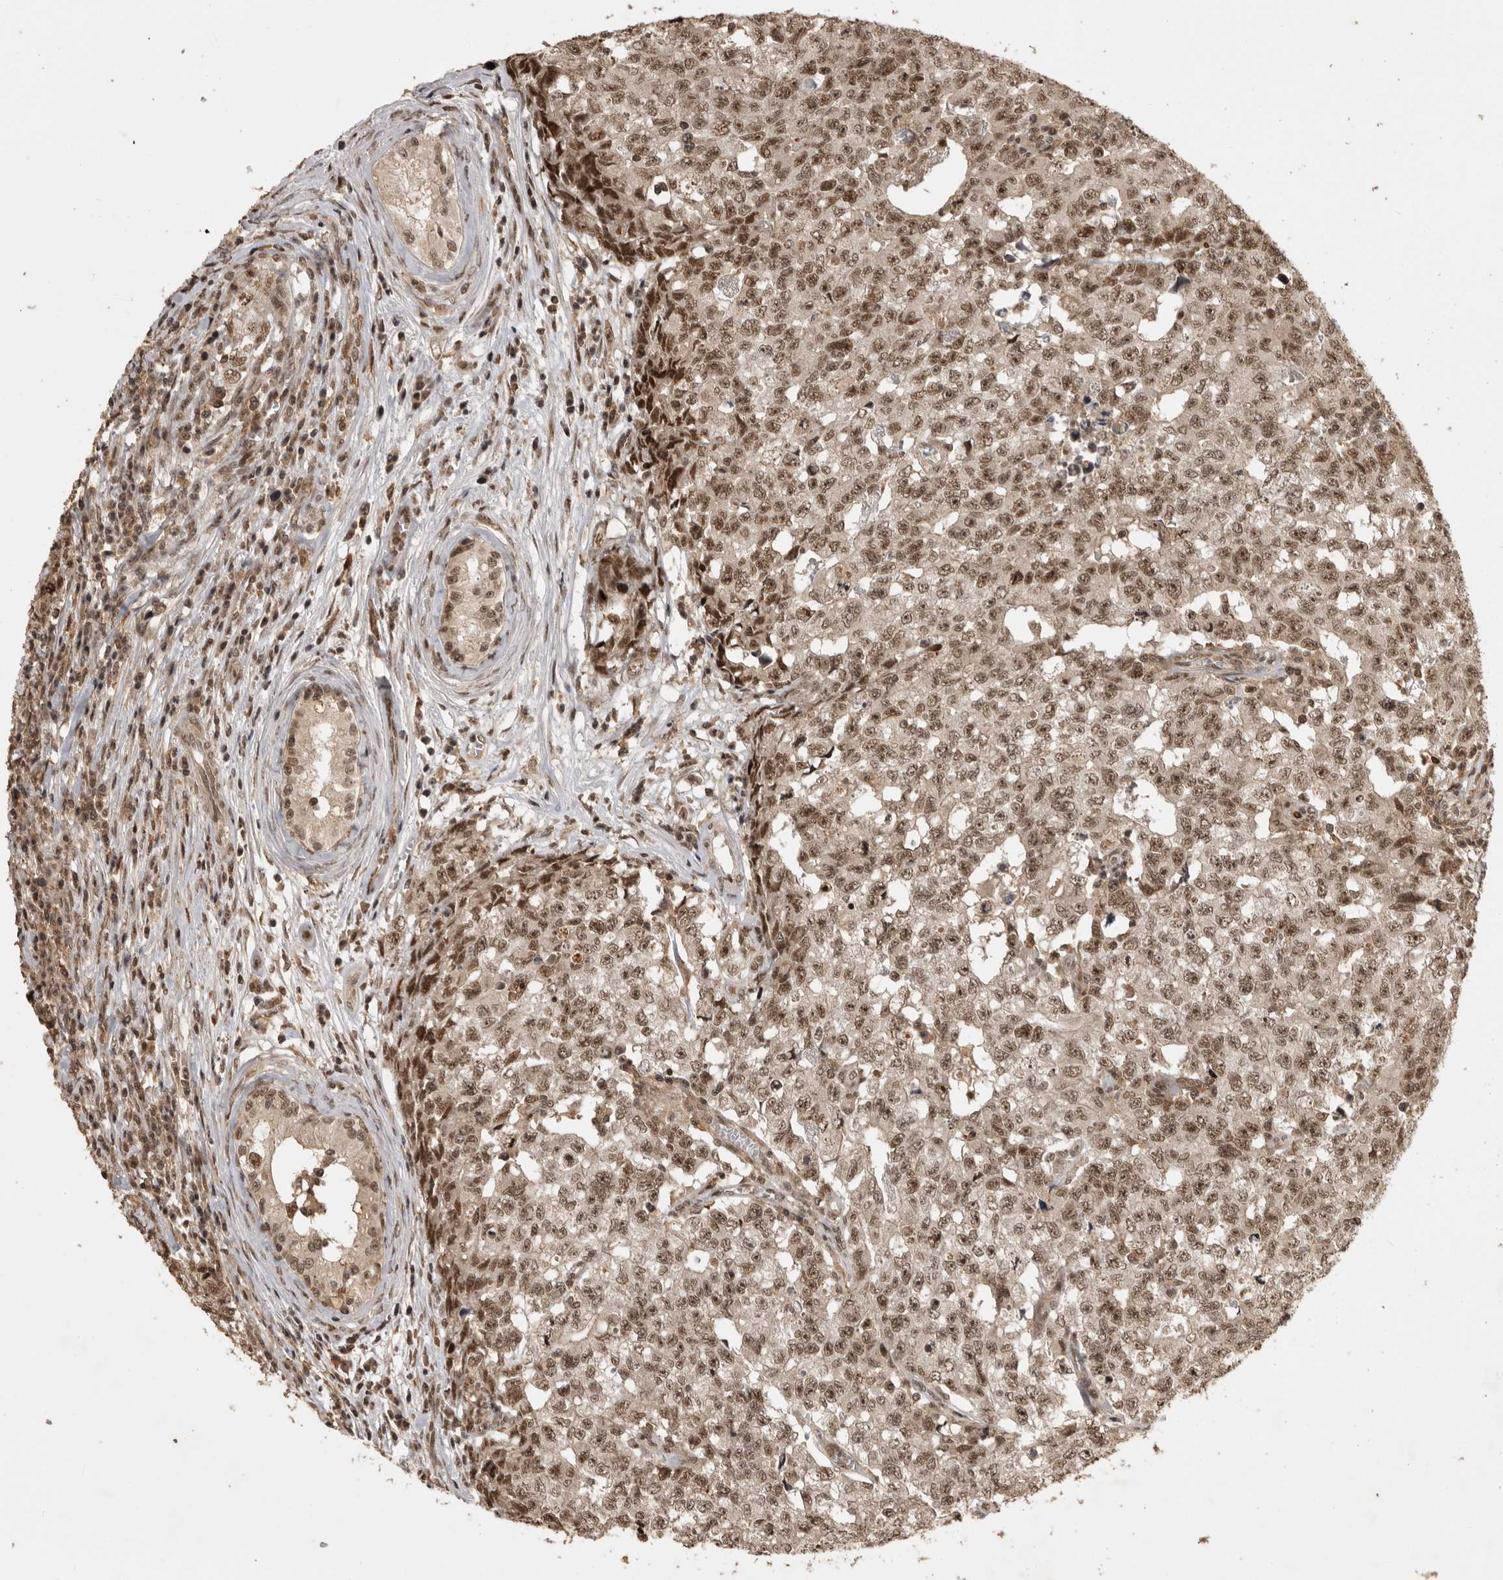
{"staining": {"intensity": "moderate", "quantity": ">75%", "location": "nuclear"}, "tissue": "testis cancer", "cell_type": "Tumor cells", "image_type": "cancer", "snomed": [{"axis": "morphology", "description": "Carcinoma, Embryonal, NOS"}, {"axis": "topography", "description": "Testis"}], "caption": "A medium amount of moderate nuclear staining is present in about >75% of tumor cells in testis cancer (embryonal carcinoma) tissue. Ihc stains the protein of interest in brown and the nuclei are stained blue.", "gene": "CBLL1", "patient": {"sex": "male", "age": 28}}